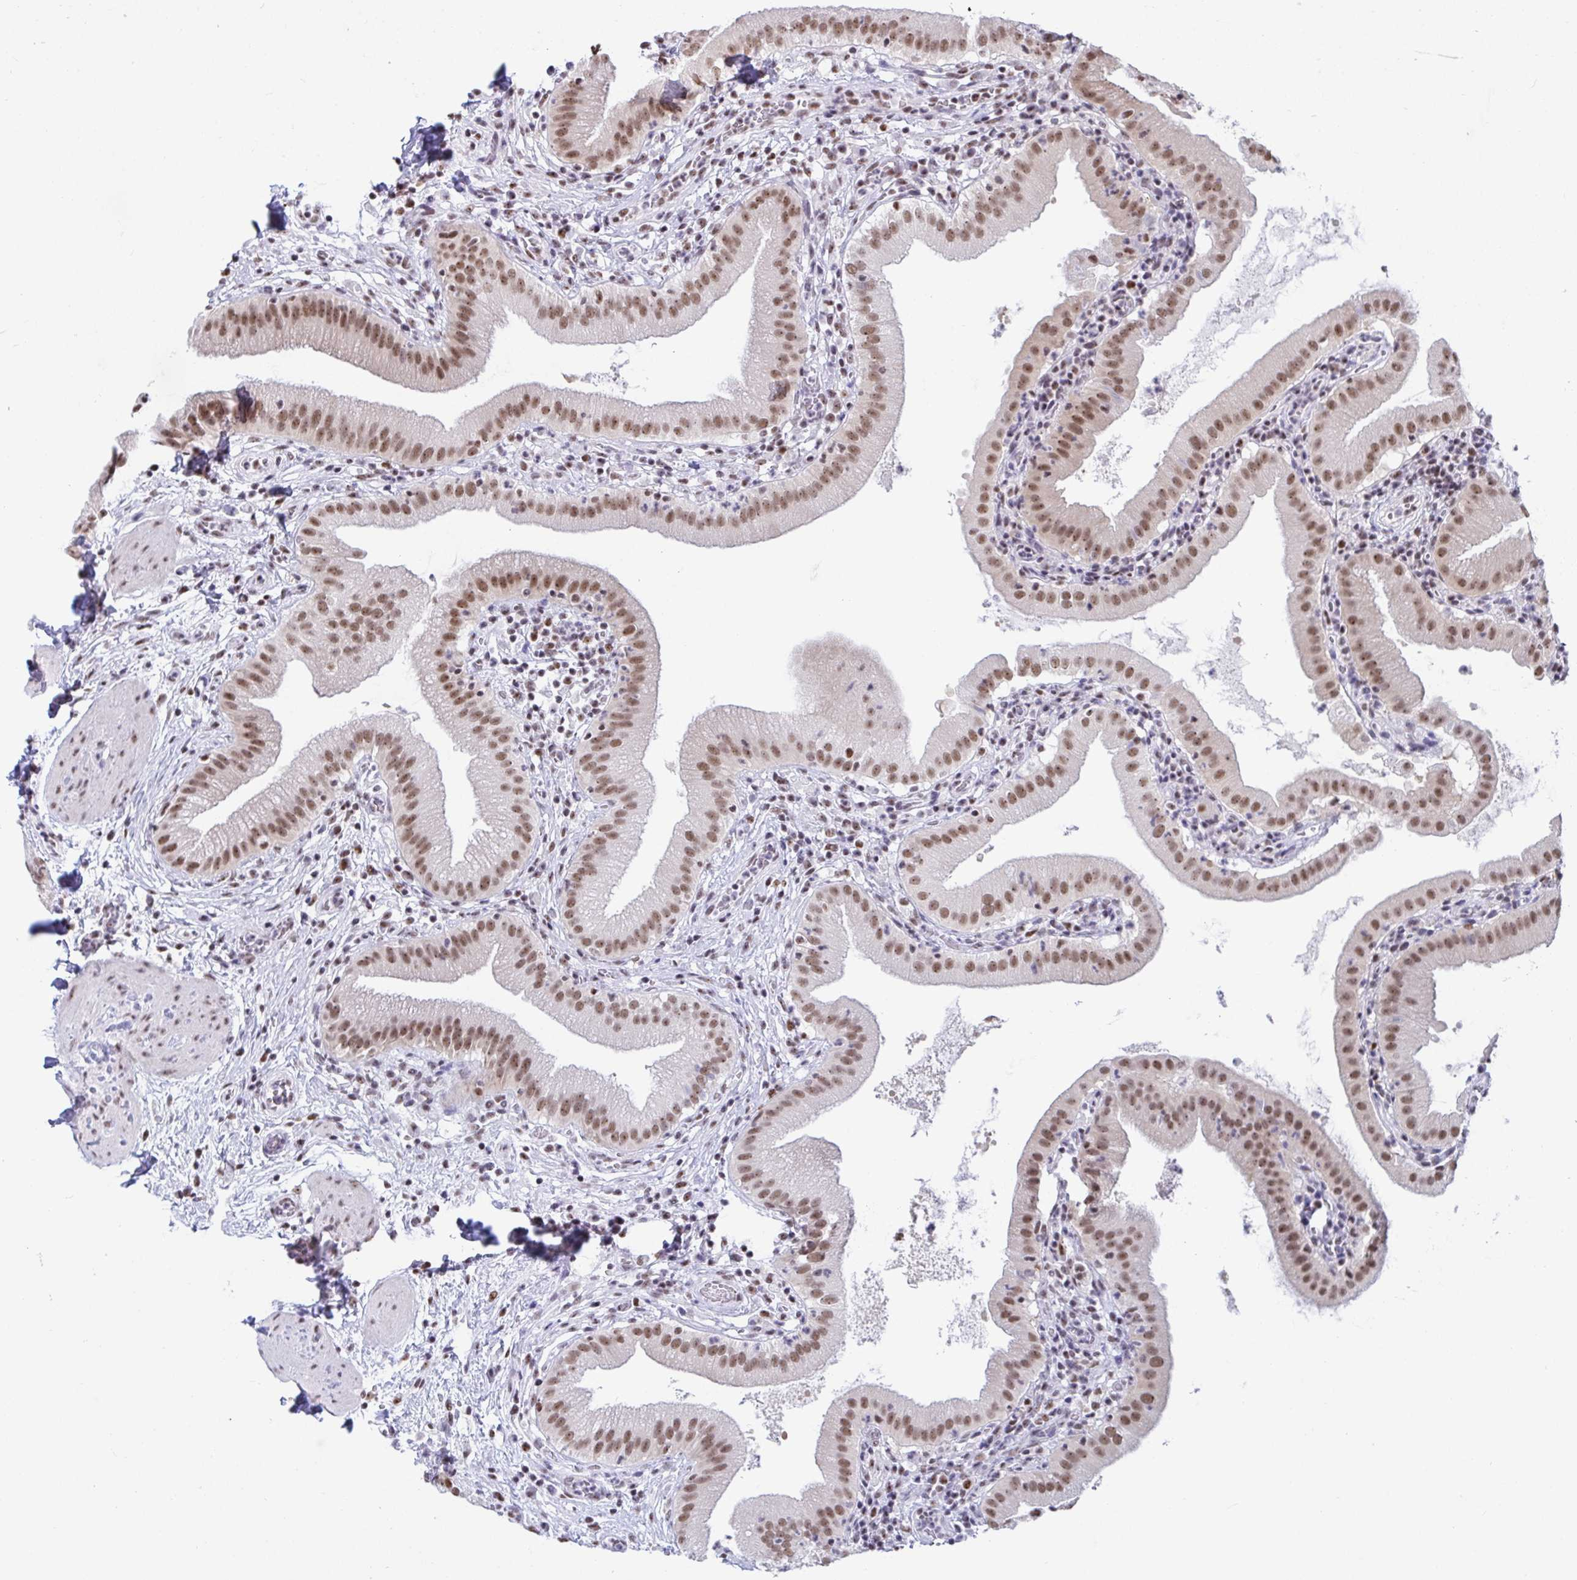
{"staining": {"intensity": "moderate", "quantity": ">75%", "location": "nuclear"}, "tissue": "gallbladder", "cell_type": "Glandular cells", "image_type": "normal", "snomed": [{"axis": "morphology", "description": "Normal tissue, NOS"}, {"axis": "topography", "description": "Gallbladder"}], "caption": "Immunohistochemical staining of normal human gallbladder displays >75% levels of moderate nuclear protein staining in about >75% of glandular cells. Nuclei are stained in blue.", "gene": "SUPT16H", "patient": {"sex": "female", "age": 65}}